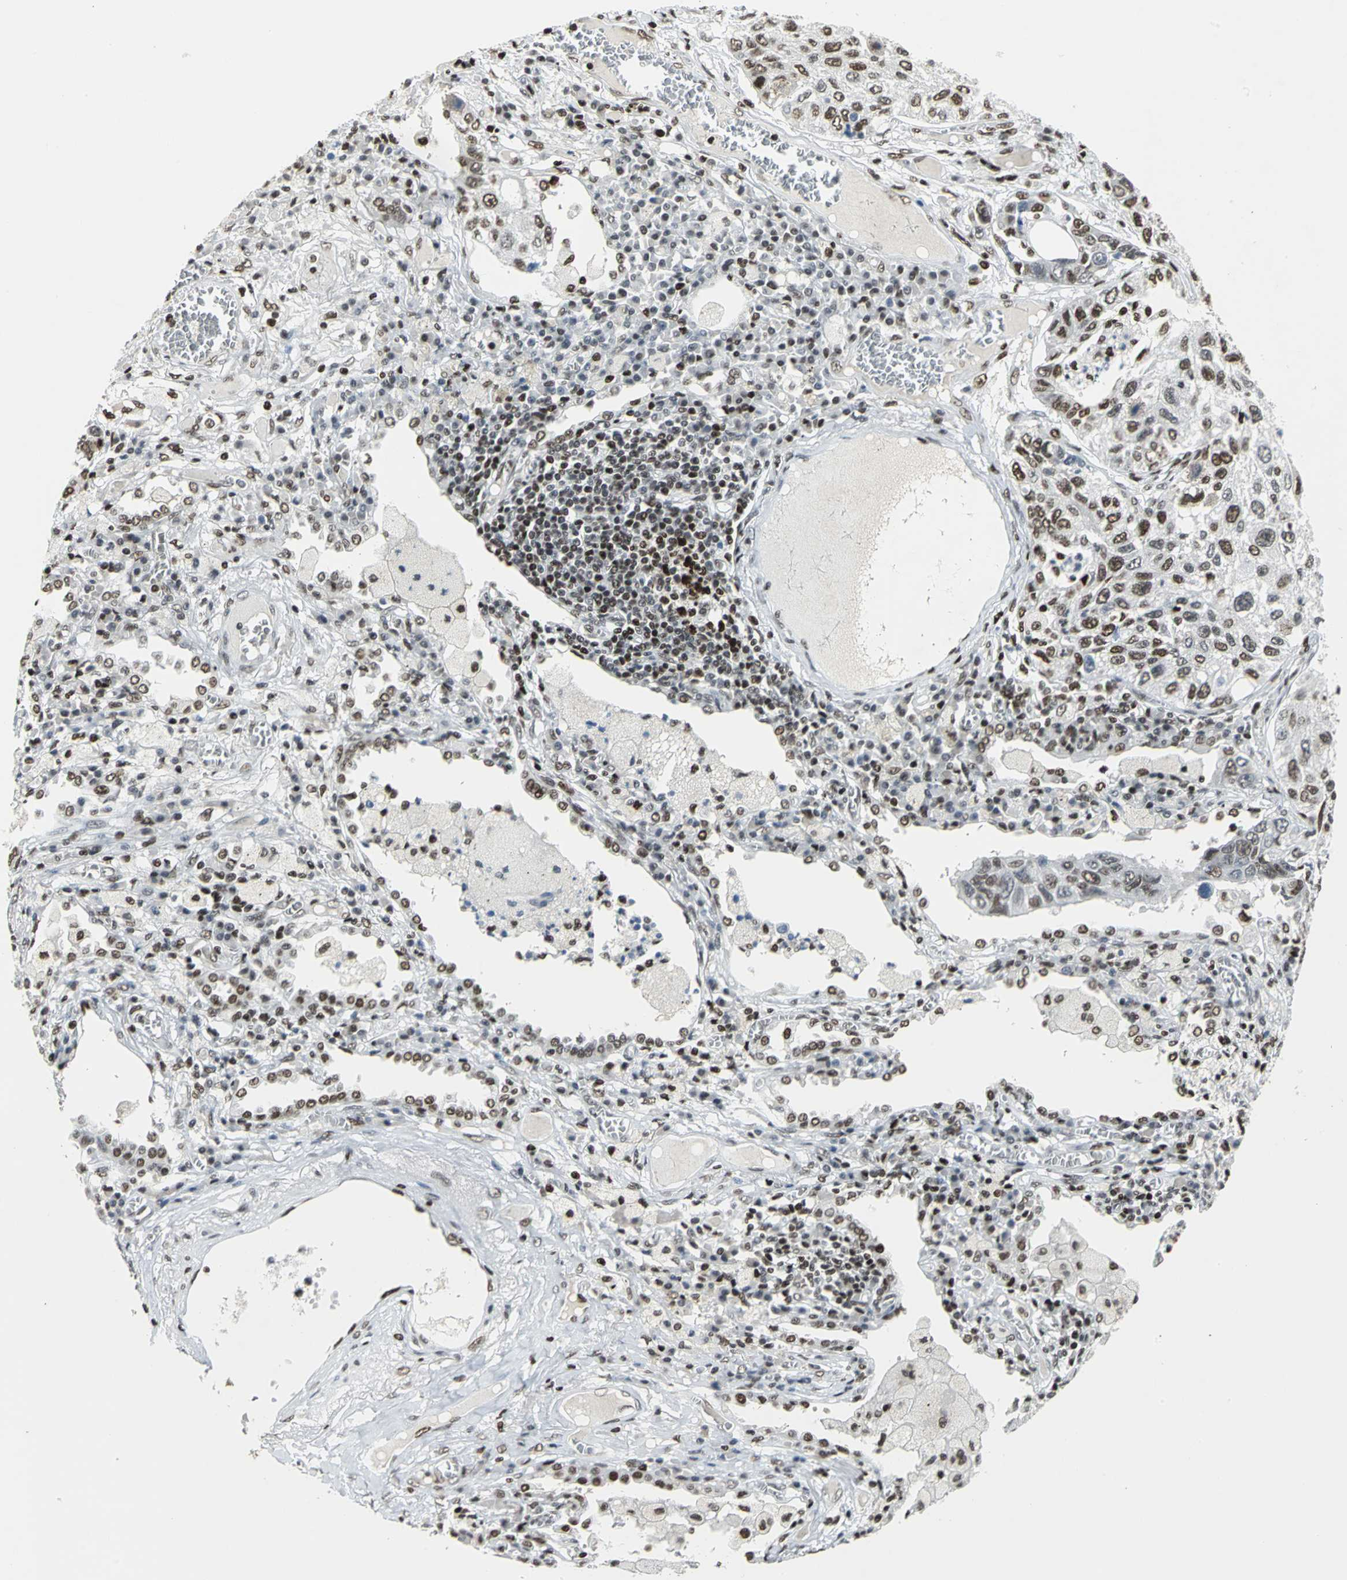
{"staining": {"intensity": "strong", "quantity": ">75%", "location": "nuclear"}, "tissue": "lung cancer", "cell_type": "Tumor cells", "image_type": "cancer", "snomed": [{"axis": "morphology", "description": "Squamous cell carcinoma, NOS"}, {"axis": "topography", "description": "Lung"}], "caption": "Protein staining by immunohistochemistry exhibits strong nuclear staining in about >75% of tumor cells in lung cancer (squamous cell carcinoma). The protein is stained brown, and the nuclei are stained in blue (DAB IHC with brightfield microscopy, high magnification).", "gene": "HNRNPD", "patient": {"sex": "male", "age": 71}}